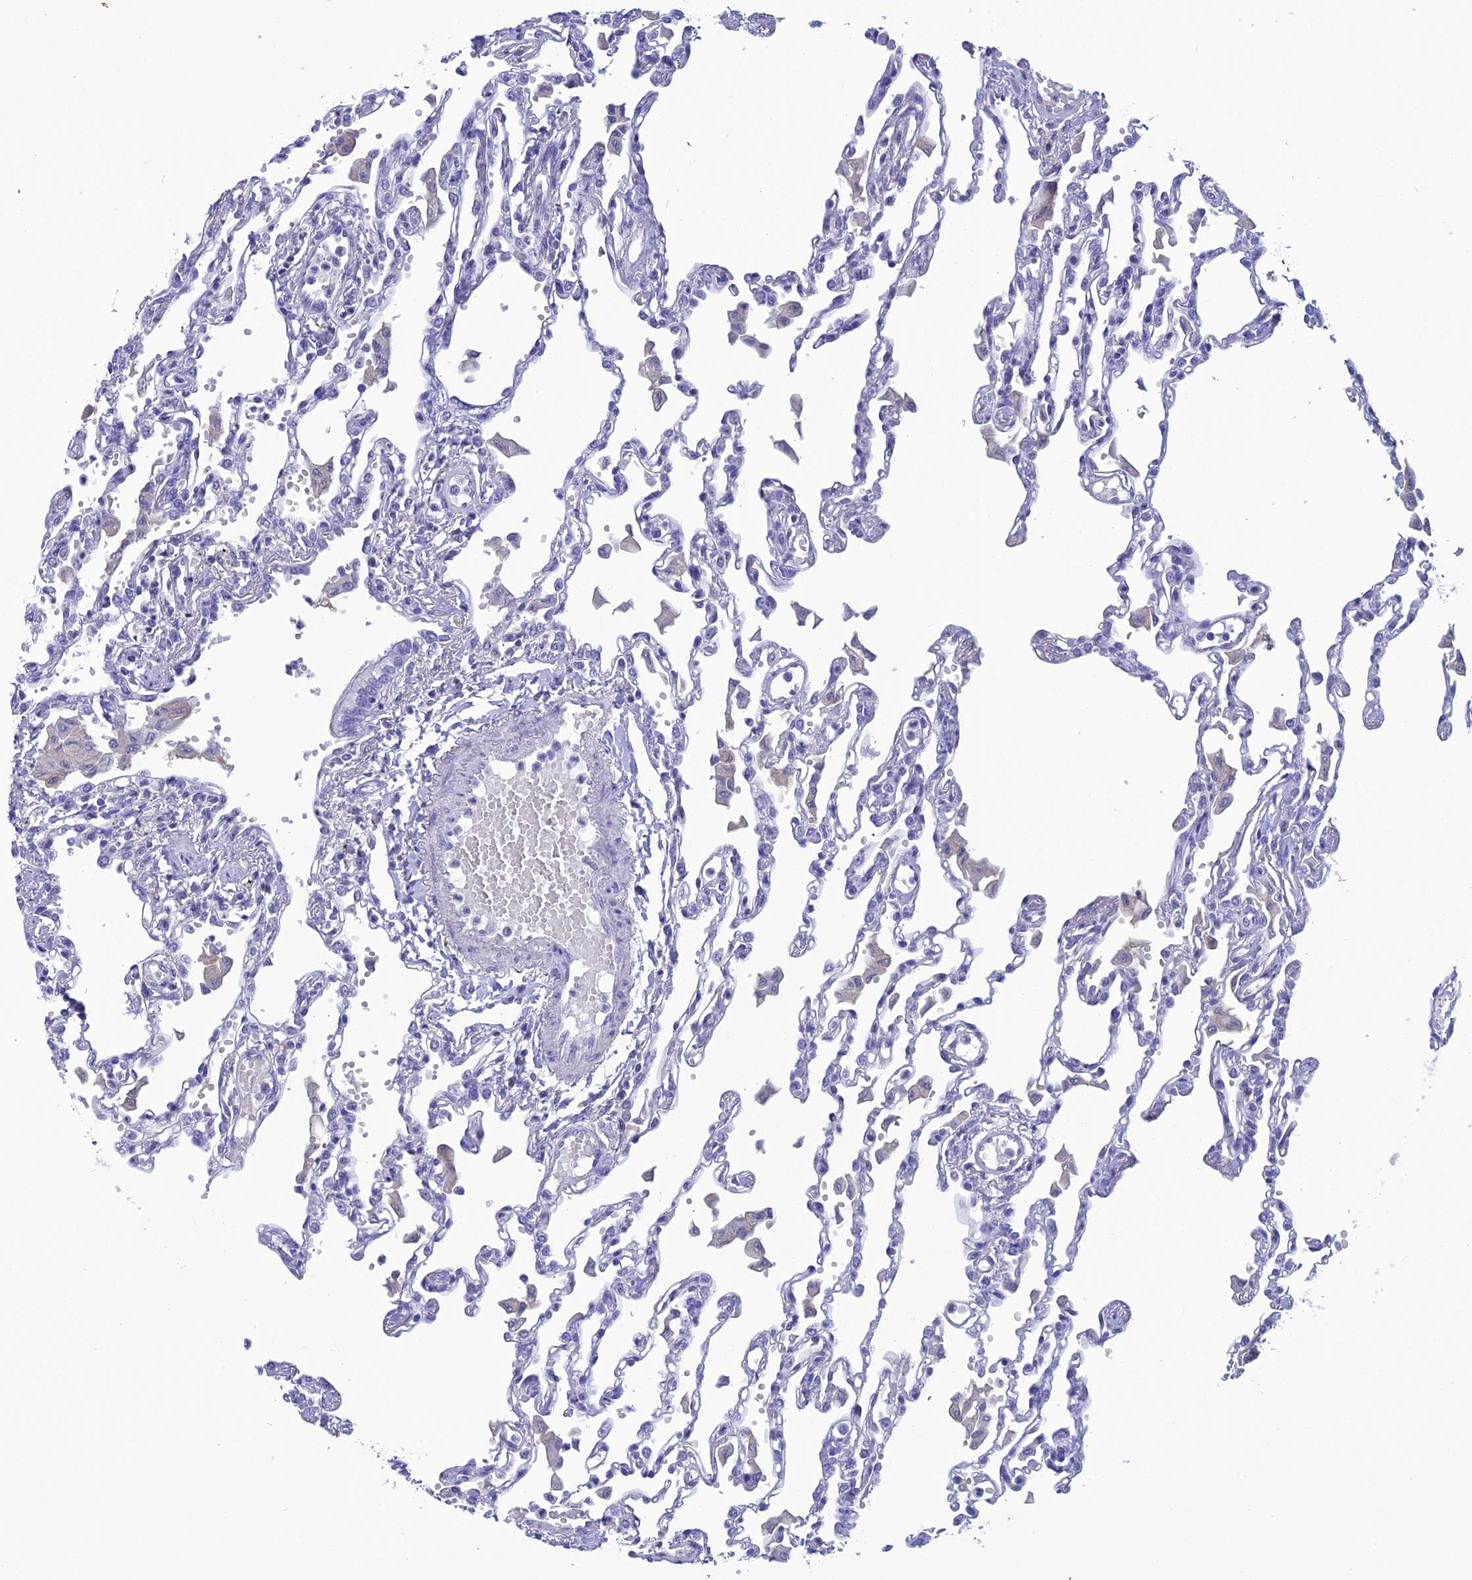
{"staining": {"intensity": "negative", "quantity": "none", "location": "none"}, "tissue": "lung", "cell_type": "Alveolar cells", "image_type": "normal", "snomed": [{"axis": "morphology", "description": "Normal tissue, NOS"}, {"axis": "topography", "description": "Bronchus"}, {"axis": "topography", "description": "Lung"}], "caption": "High power microscopy histopathology image of an immunohistochemistry image of normal lung, revealing no significant positivity in alveolar cells. Nuclei are stained in blue.", "gene": "CRB2", "patient": {"sex": "female", "age": 49}}